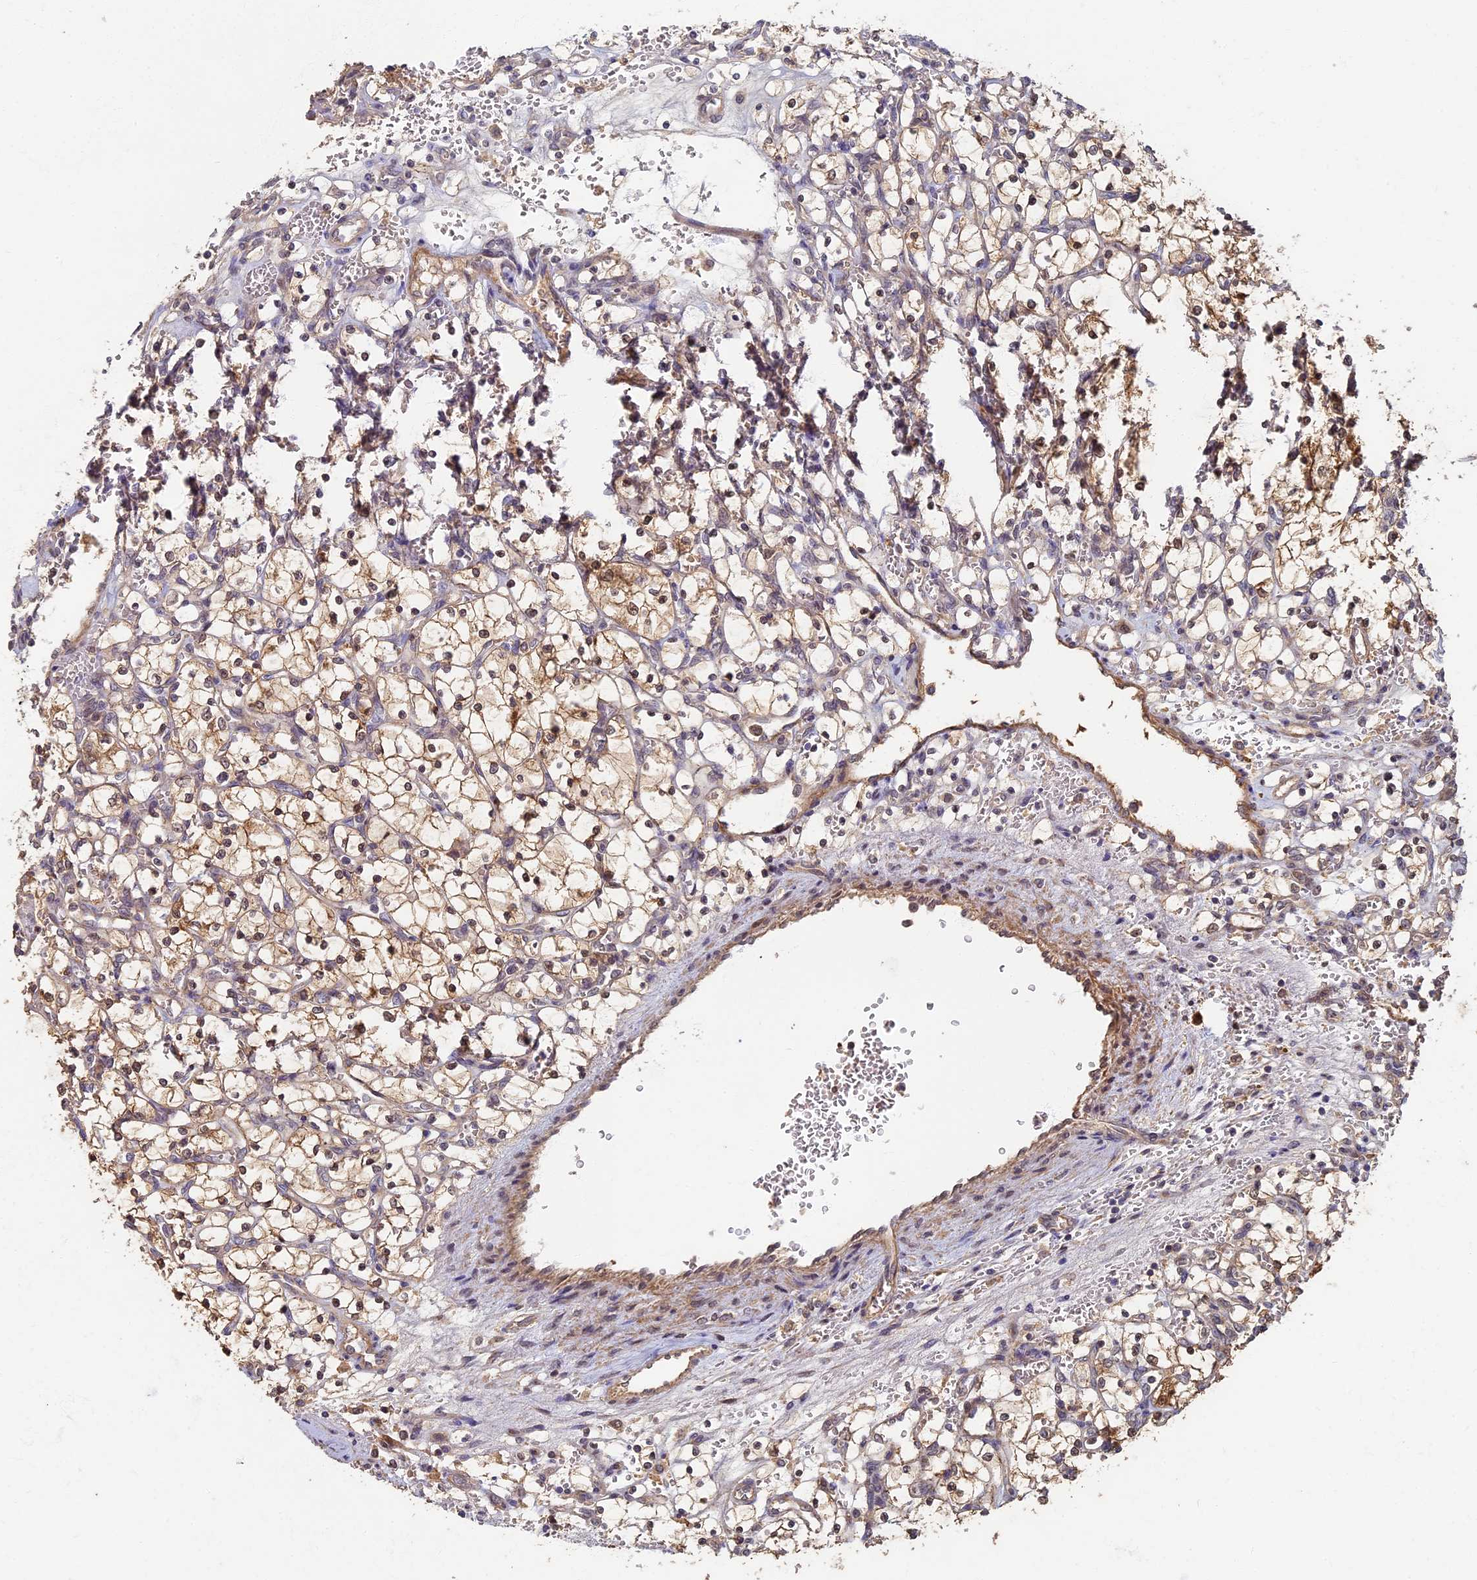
{"staining": {"intensity": "moderate", "quantity": "25%-75%", "location": "cytoplasmic/membranous,nuclear"}, "tissue": "renal cancer", "cell_type": "Tumor cells", "image_type": "cancer", "snomed": [{"axis": "morphology", "description": "Adenocarcinoma, NOS"}, {"axis": "topography", "description": "Kidney"}], "caption": "The micrograph reveals staining of renal adenocarcinoma, revealing moderate cytoplasmic/membranous and nuclear protein positivity (brown color) within tumor cells.", "gene": "RSPH3", "patient": {"sex": "female", "age": 69}}